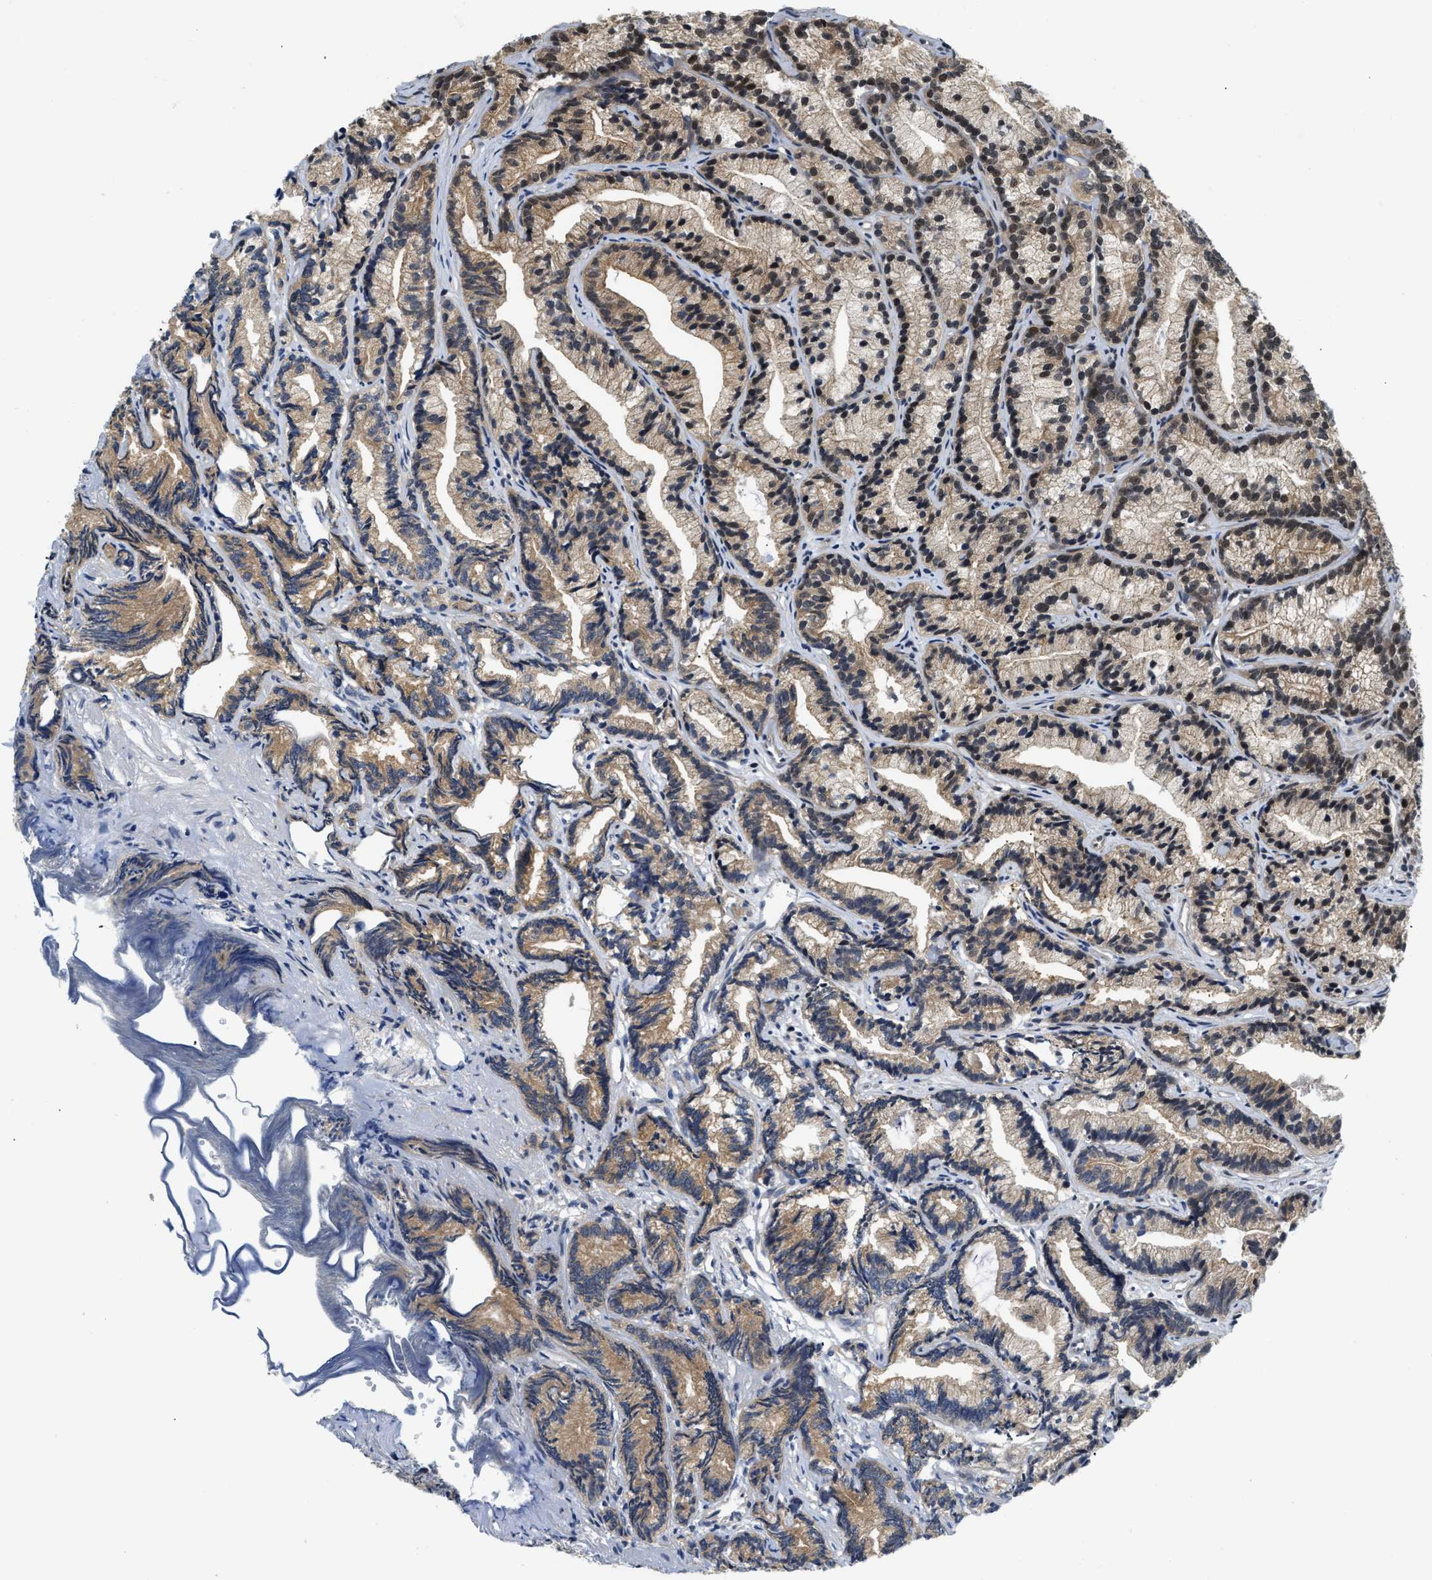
{"staining": {"intensity": "moderate", "quantity": ">75%", "location": "cytoplasmic/membranous,nuclear"}, "tissue": "prostate cancer", "cell_type": "Tumor cells", "image_type": "cancer", "snomed": [{"axis": "morphology", "description": "Adenocarcinoma, Low grade"}, {"axis": "topography", "description": "Prostate"}], "caption": "Moderate cytoplasmic/membranous and nuclear protein positivity is present in approximately >75% of tumor cells in prostate low-grade adenocarcinoma.", "gene": "SMAD4", "patient": {"sex": "male", "age": 89}}